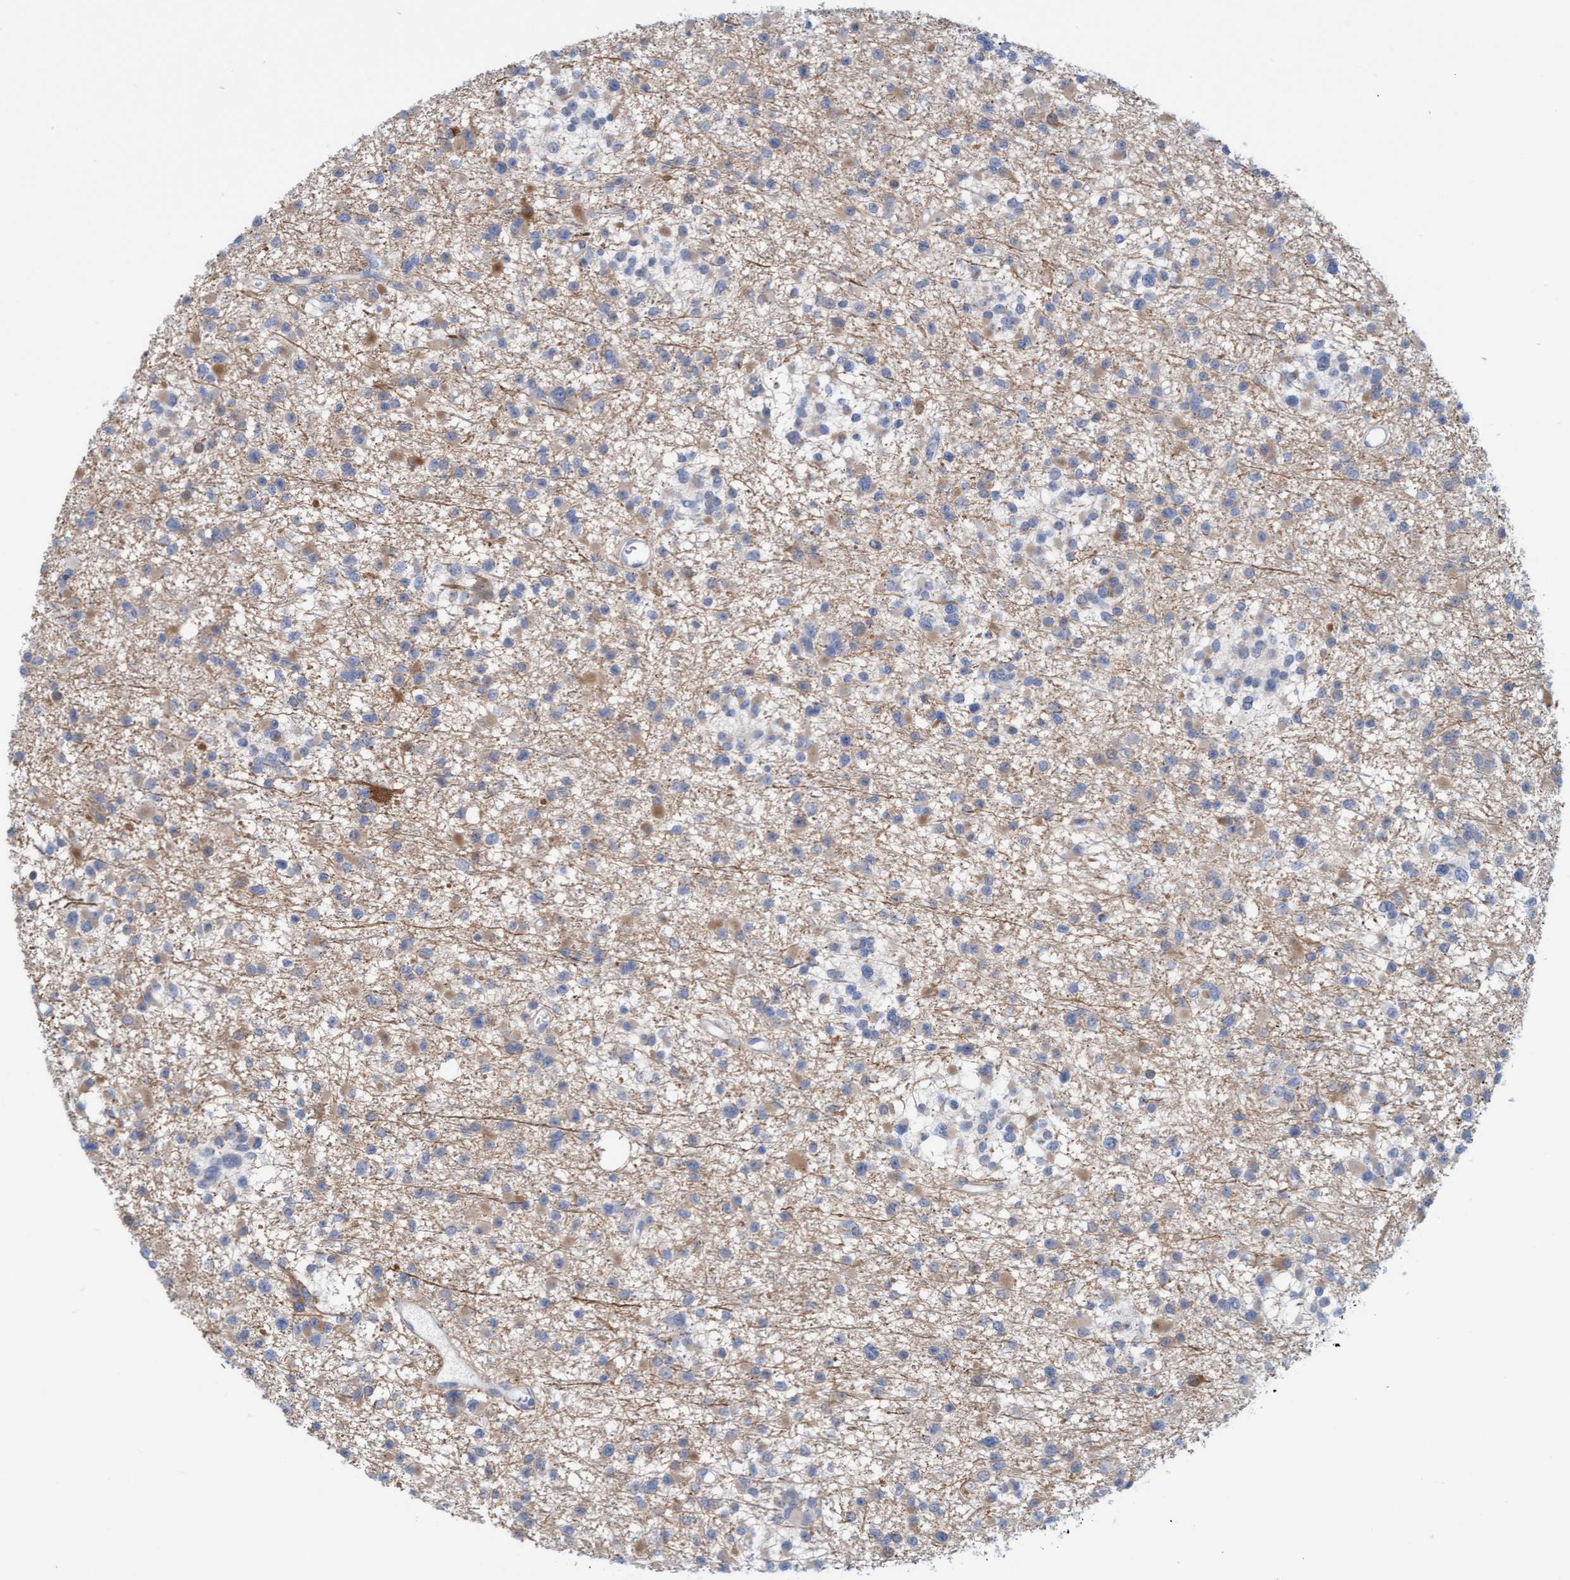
{"staining": {"intensity": "weak", "quantity": "25%-75%", "location": "cytoplasmic/membranous"}, "tissue": "glioma", "cell_type": "Tumor cells", "image_type": "cancer", "snomed": [{"axis": "morphology", "description": "Glioma, malignant, Low grade"}, {"axis": "topography", "description": "Brain"}], "caption": "A brown stain highlights weak cytoplasmic/membranous expression of a protein in glioma tumor cells.", "gene": "KLHL11", "patient": {"sex": "female", "age": 22}}